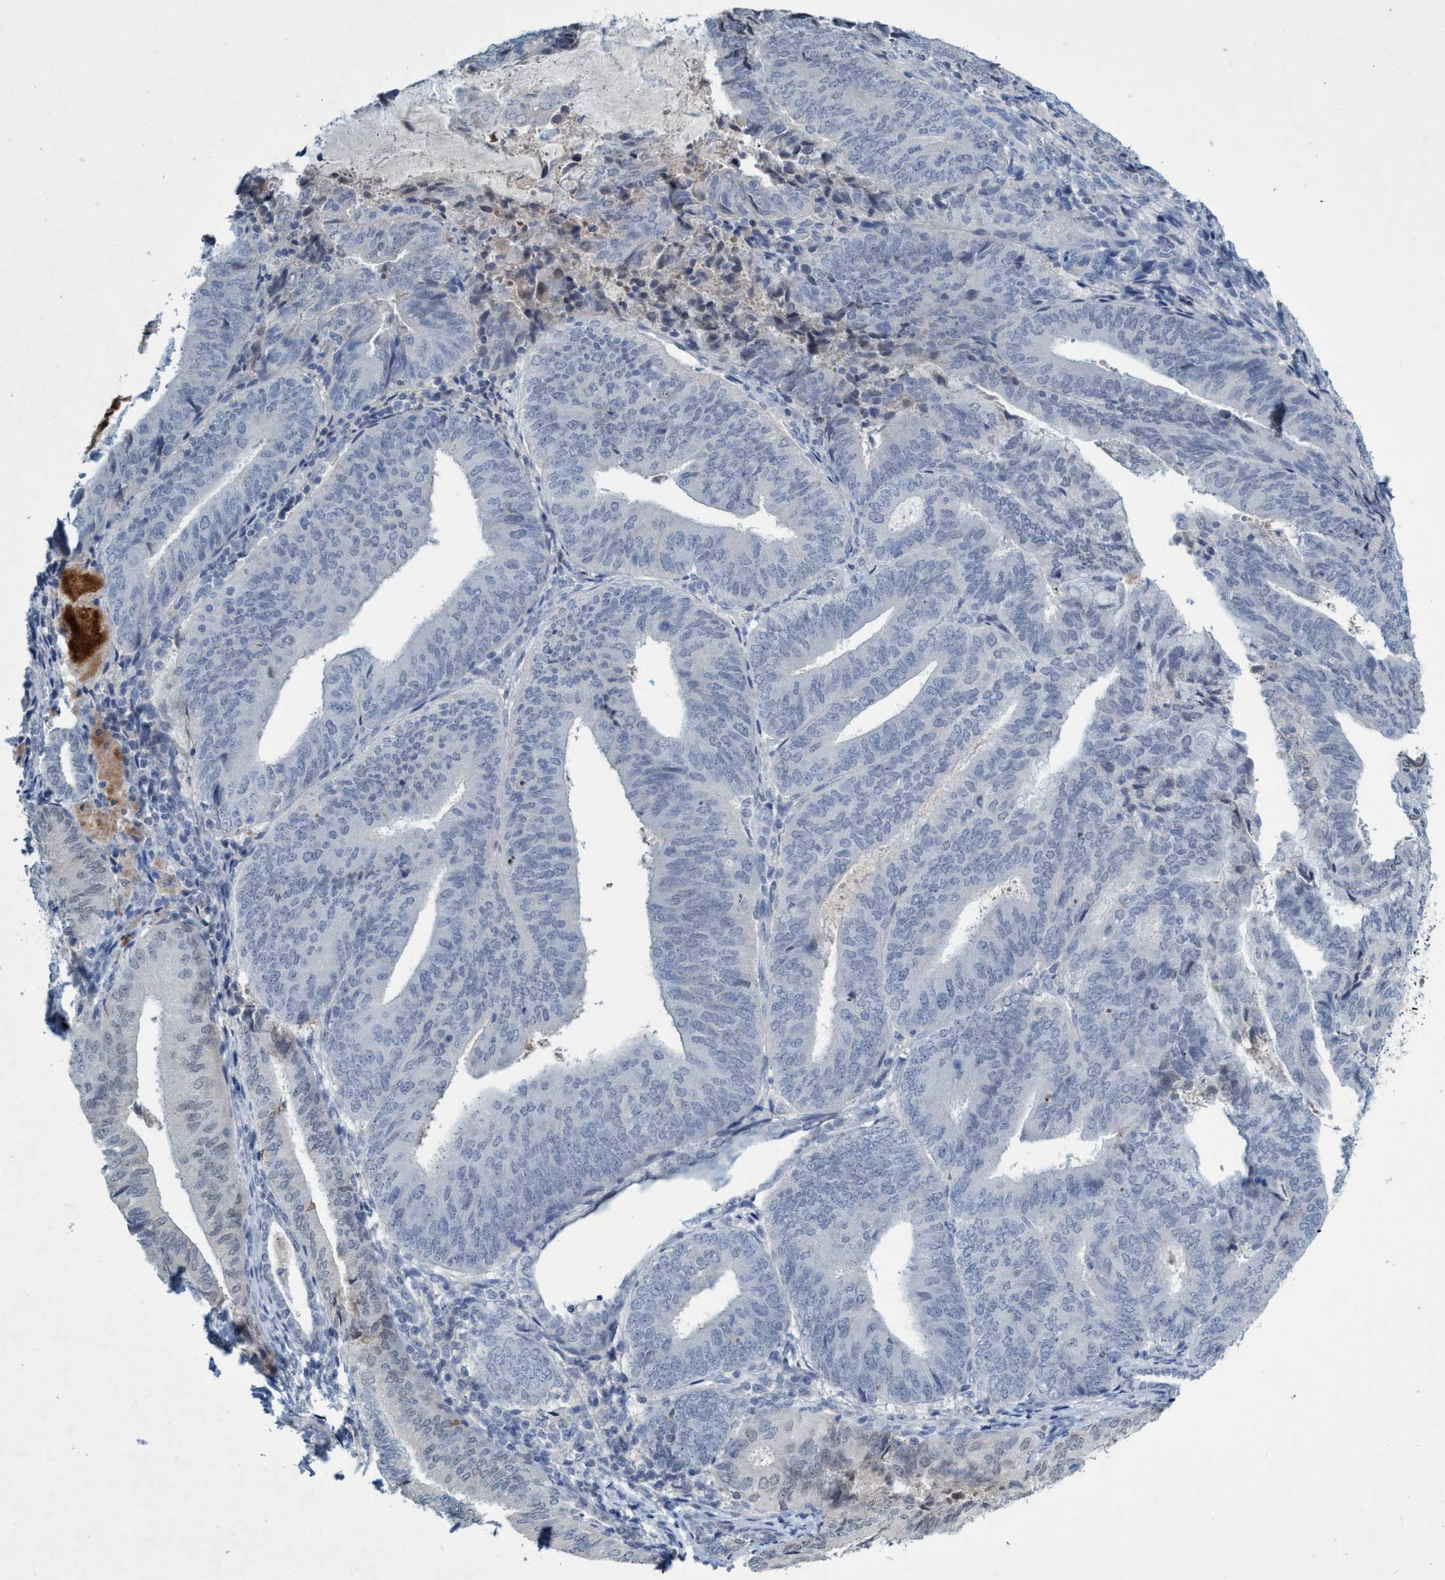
{"staining": {"intensity": "negative", "quantity": "none", "location": "none"}, "tissue": "endometrial cancer", "cell_type": "Tumor cells", "image_type": "cancer", "snomed": [{"axis": "morphology", "description": "Adenocarcinoma, NOS"}, {"axis": "topography", "description": "Endometrium"}], "caption": "Image shows no protein staining in tumor cells of endometrial cancer (adenocarcinoma) tissue.", "gene": "RNF208", "patient": {"sex": "female", "age": 81}}